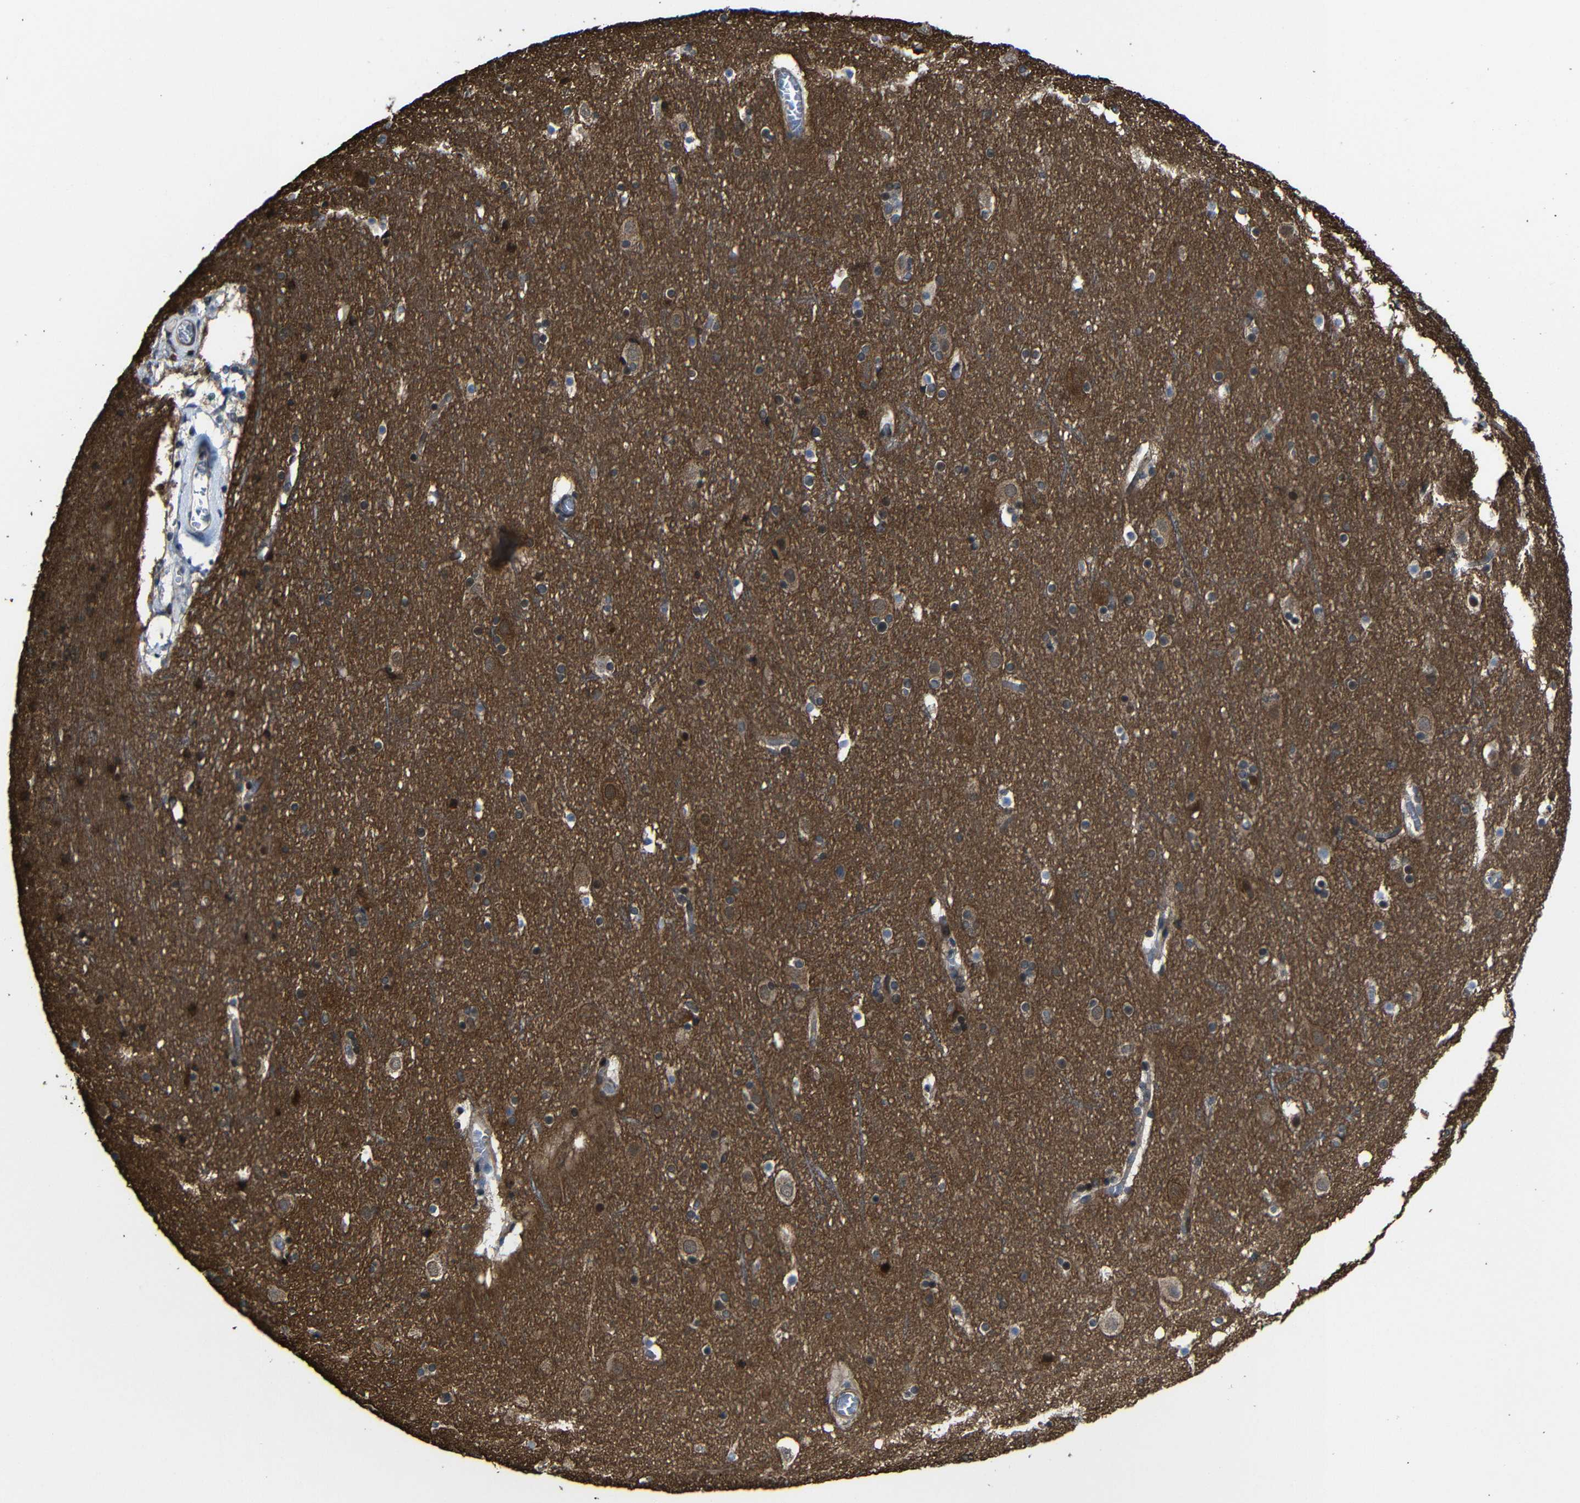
{"staining": {"intensity": "weak", "quantity": ">75%", "location": "cytoplasmic/membranous"}, "tissue": "cerebral cortex", "cell_type": "Endothelial cells", "image_type": "normal", "snomed": [{"axis": "morphology", "description": "Normal tissue, NOS"}, {"axis": "topography", "description": "Cerebral cortex"}], "caption": "Weak cytoplasmic/membranous expression is seen in about >75% of endothelial cells in normal cerebral cortex.", "gene": "KIAA0513", "patient": {"sex": "male", "age": 45}}